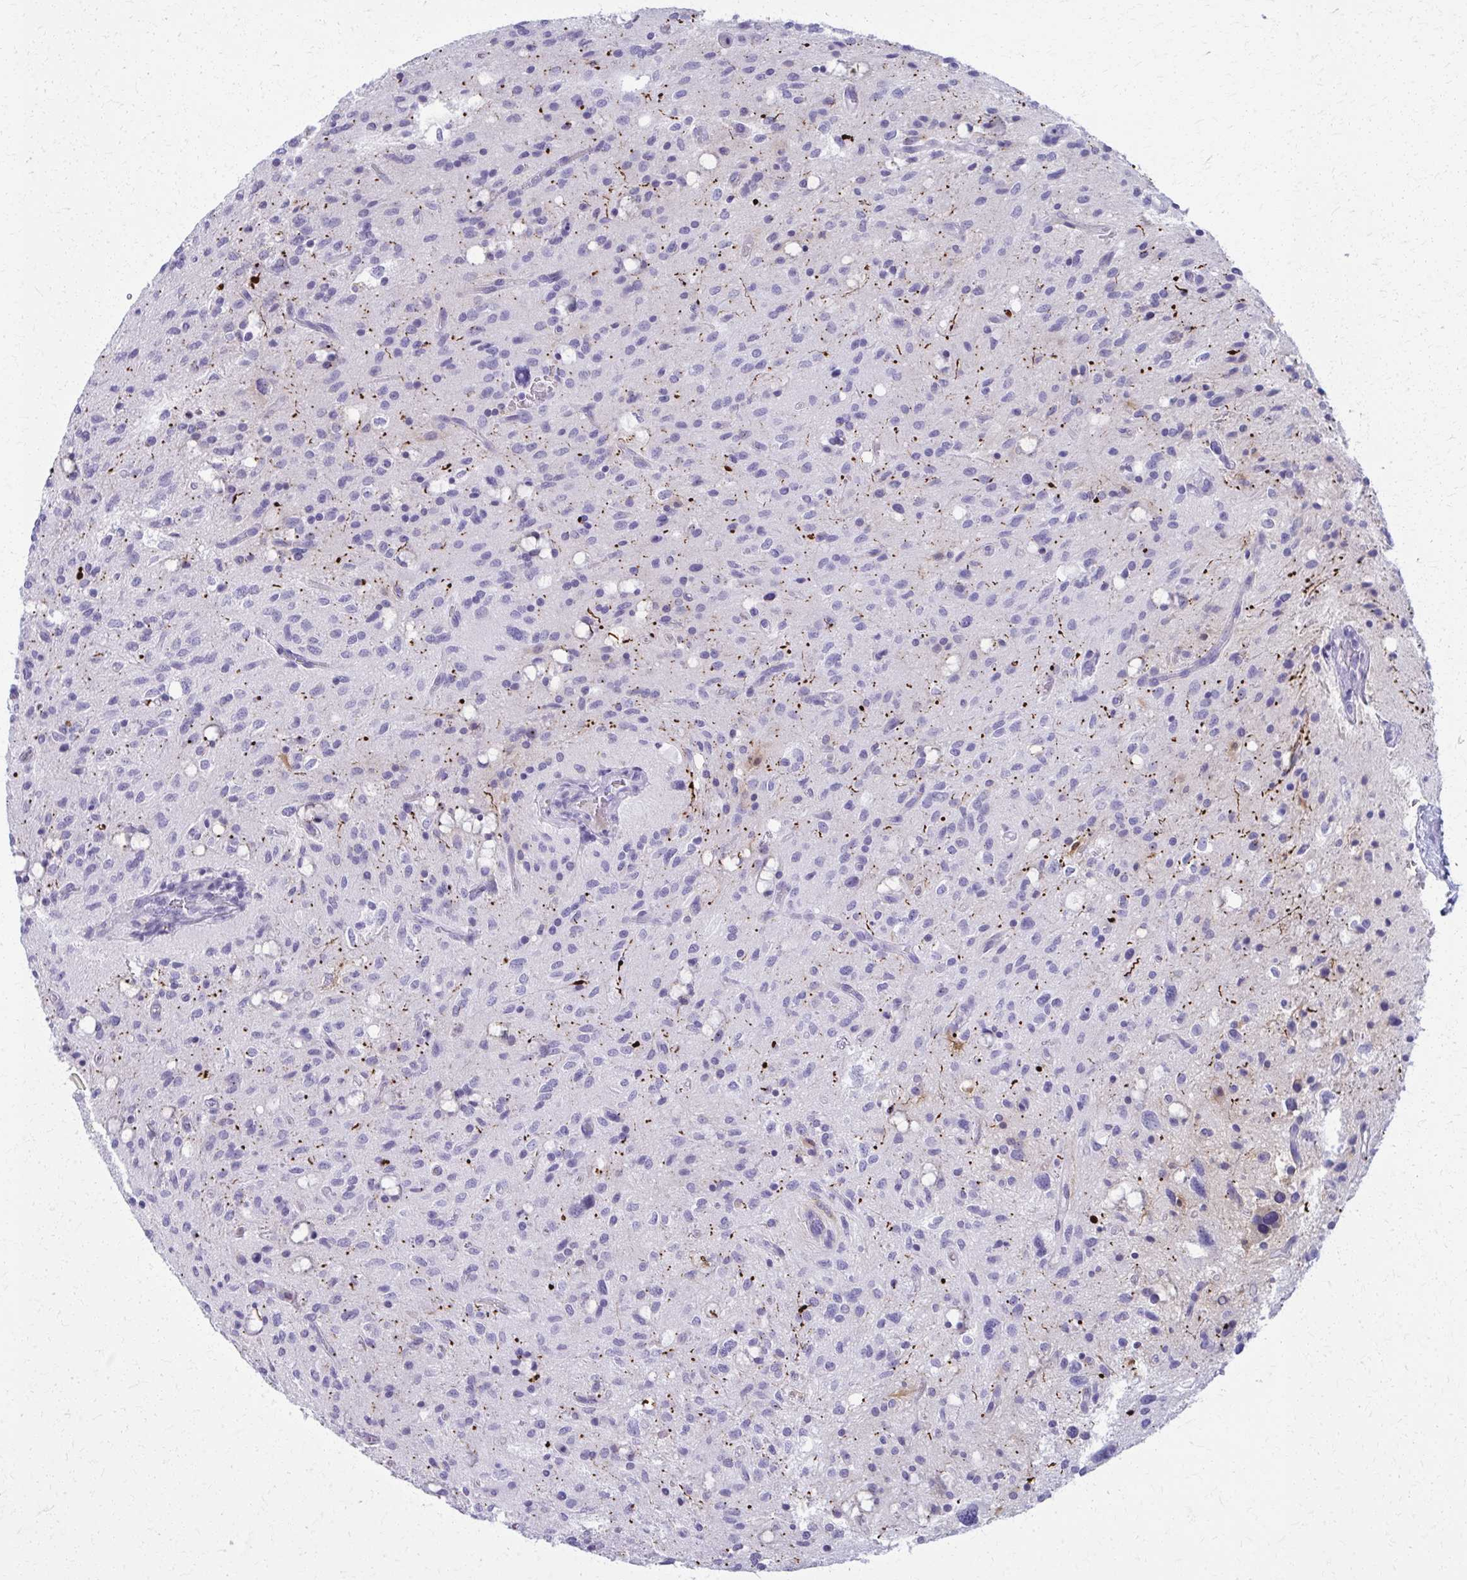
{"staining": {"intensity": "negative", "quantity": "none", "location": "none"}, "tissue": "glioma", "cell_type": "Tumor cells", "image_type": "cancer", "snomed": [{"axis": "morphology", "description": "Glioma, malignant, Low grade"}, {"axis": "topography", "description": "Brain"}], "caption": "Immunohistochemistry (IHC) of human glioma reveals no positivity in tumor cells.", "gene": "OR4M1", "patient": {"sex": "female", "age": 58}}